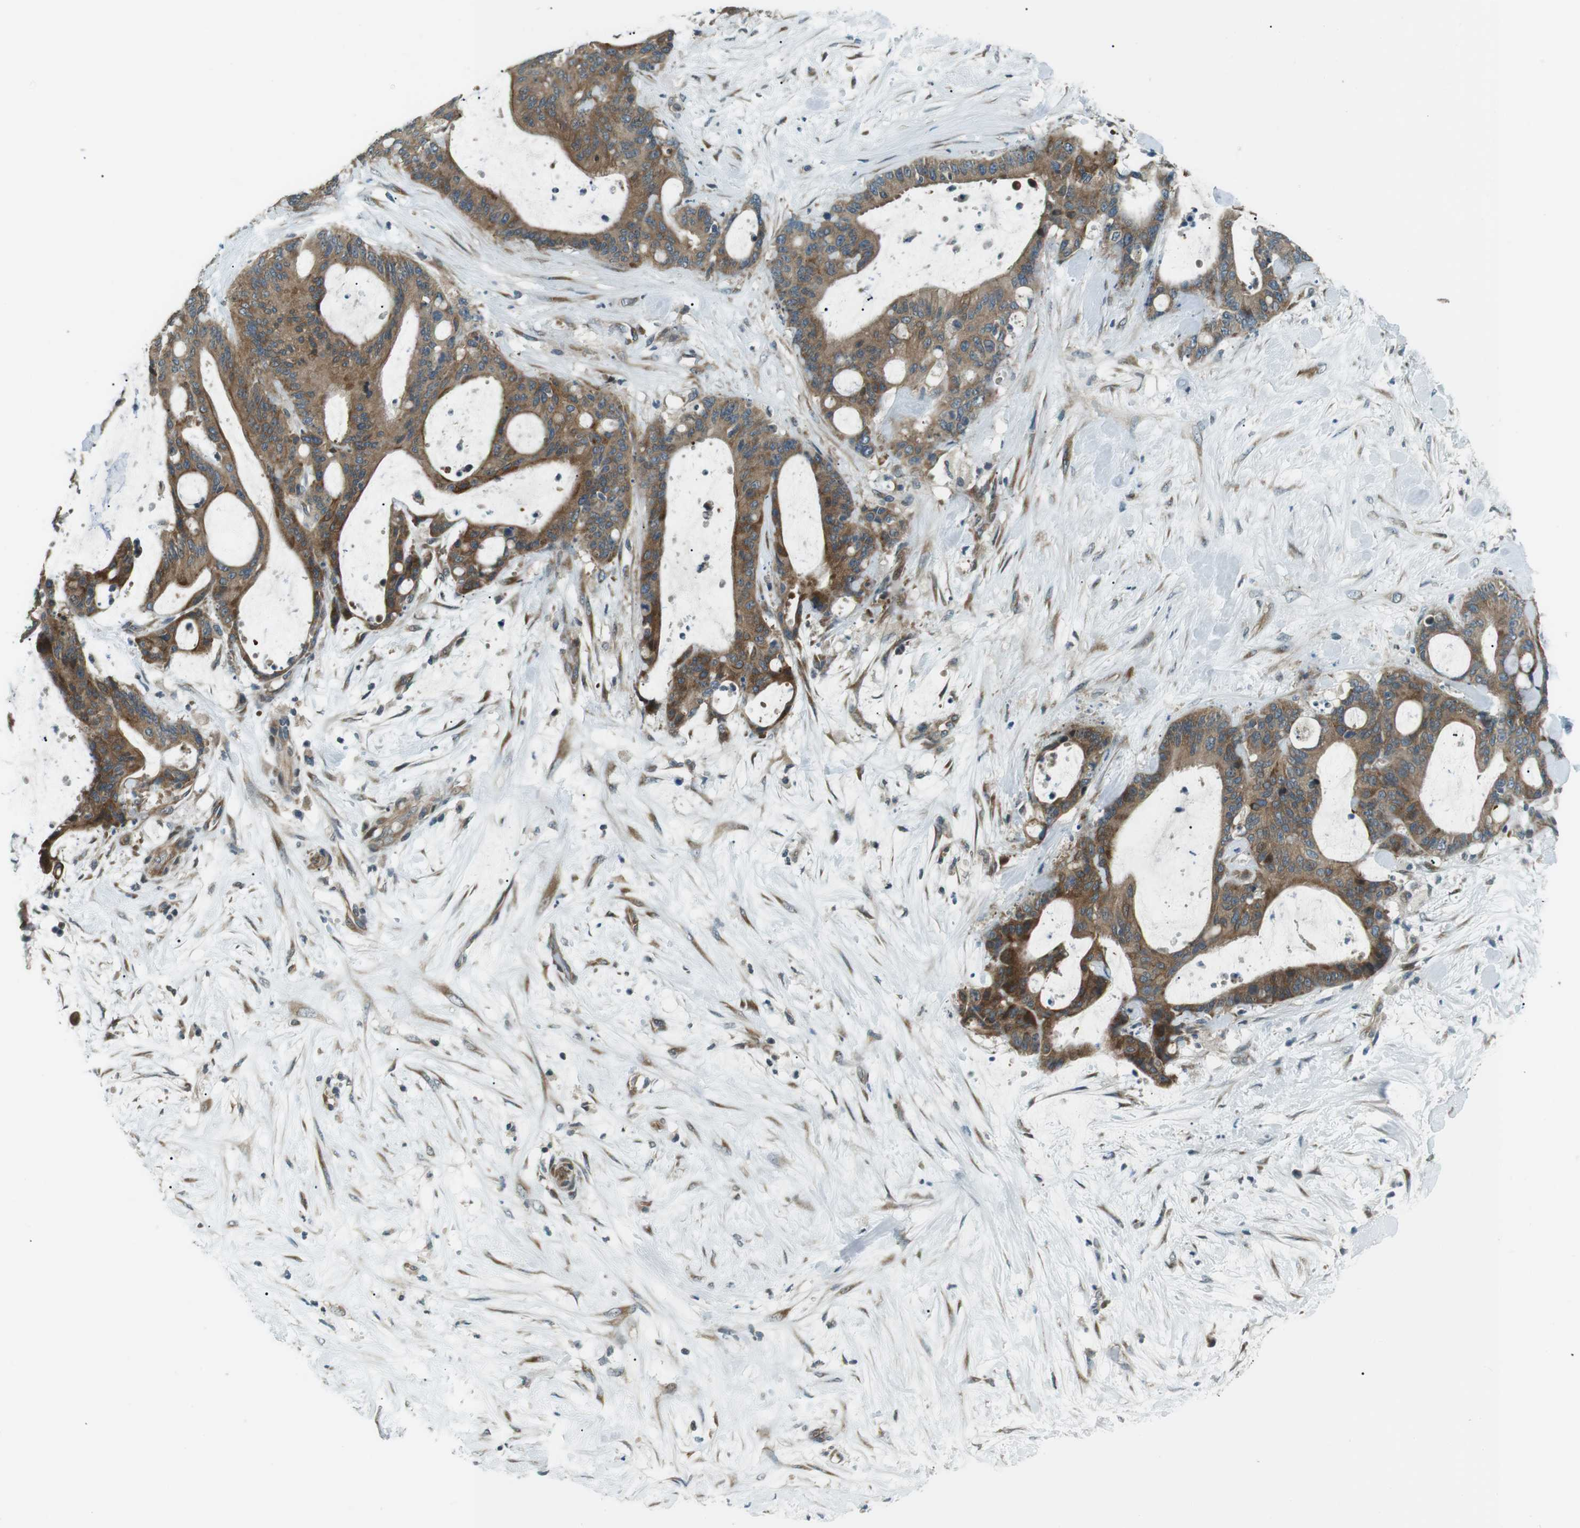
{"staining": {"intensity": "strong", "quantity": ">75%", "location": "cytoplasmic/membranous"}, "tissue": "liver cancer", "cell_type": "Tumor cells", "image_type": "cancer", "snomed": [{"axis": "morphology", "description": "Cholangiocarcinoma"}, {"axis": "topography", "description": "Liver"}], "caption": "Protein staining by IHC demonstrates strong cytoplasmic/membranous positivity in about >75% of tumor cells in cholangiocarcinoma (liver). Ihc stains the protein in brown and the nuclei are stained blue.", "gene": "TMEM74", "patient": {"sex": "female", "age": 73}}